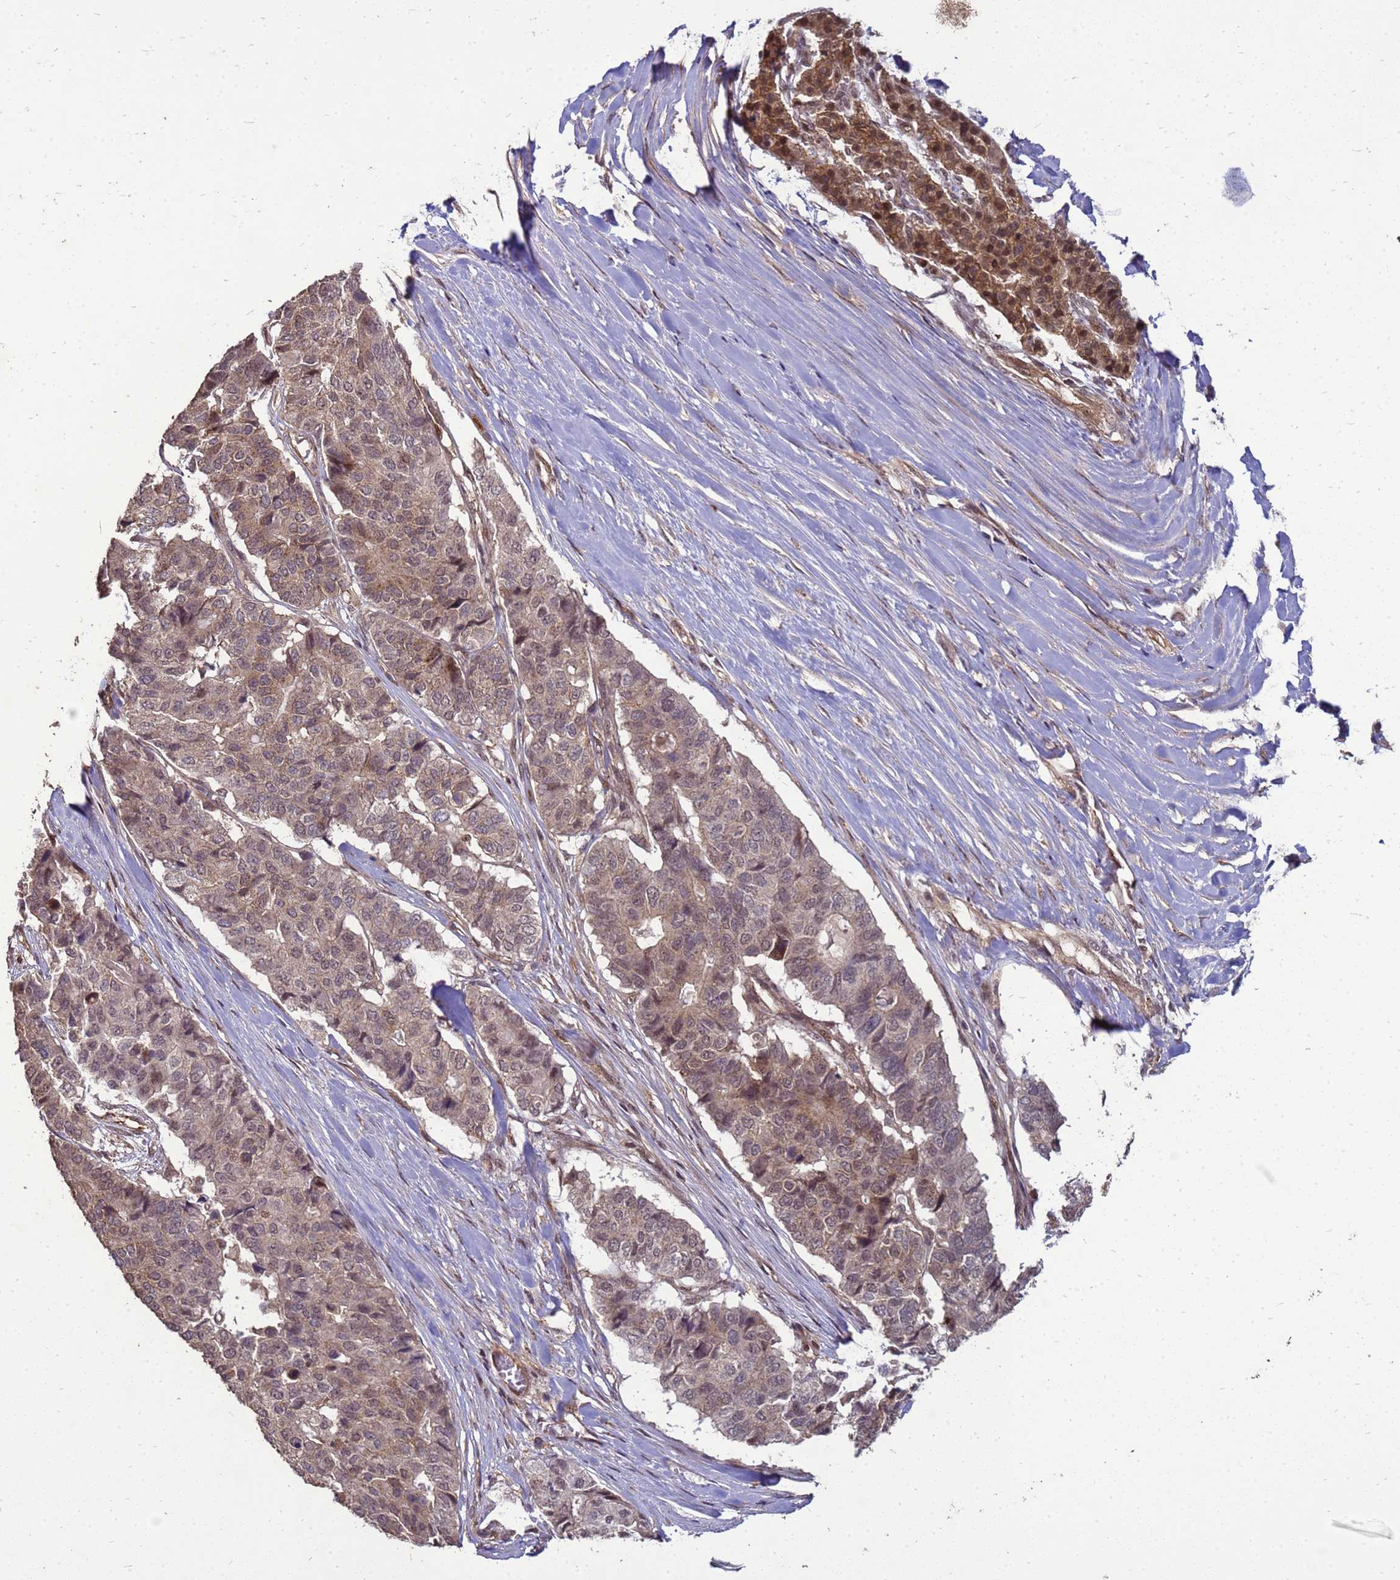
{"staining": {"intensity": "moderate", "quantity": ">75%", "location": "cytoplasmic/membranous,nuclear"}, "tissue": "pancreatic cancer", "cell_type": "Tumor cells", "image_type": "cancer", "snomed": [{"axis": "morphology", "description": "Adenocarcinoma, NOS"}, {"axis": "topography", "description": "Pancreas"}], "caption": "A micrograph of adenocarcinoma (pancreatic) stained for a protein reveals moderate cytoplasmic/membranous and nuclear brown staining in tumor cells. Ihc stains the protein in brown and the nuclei are stained blue.", "gene": "CRBN", "patient": {"sex": "male", "age": 50}}